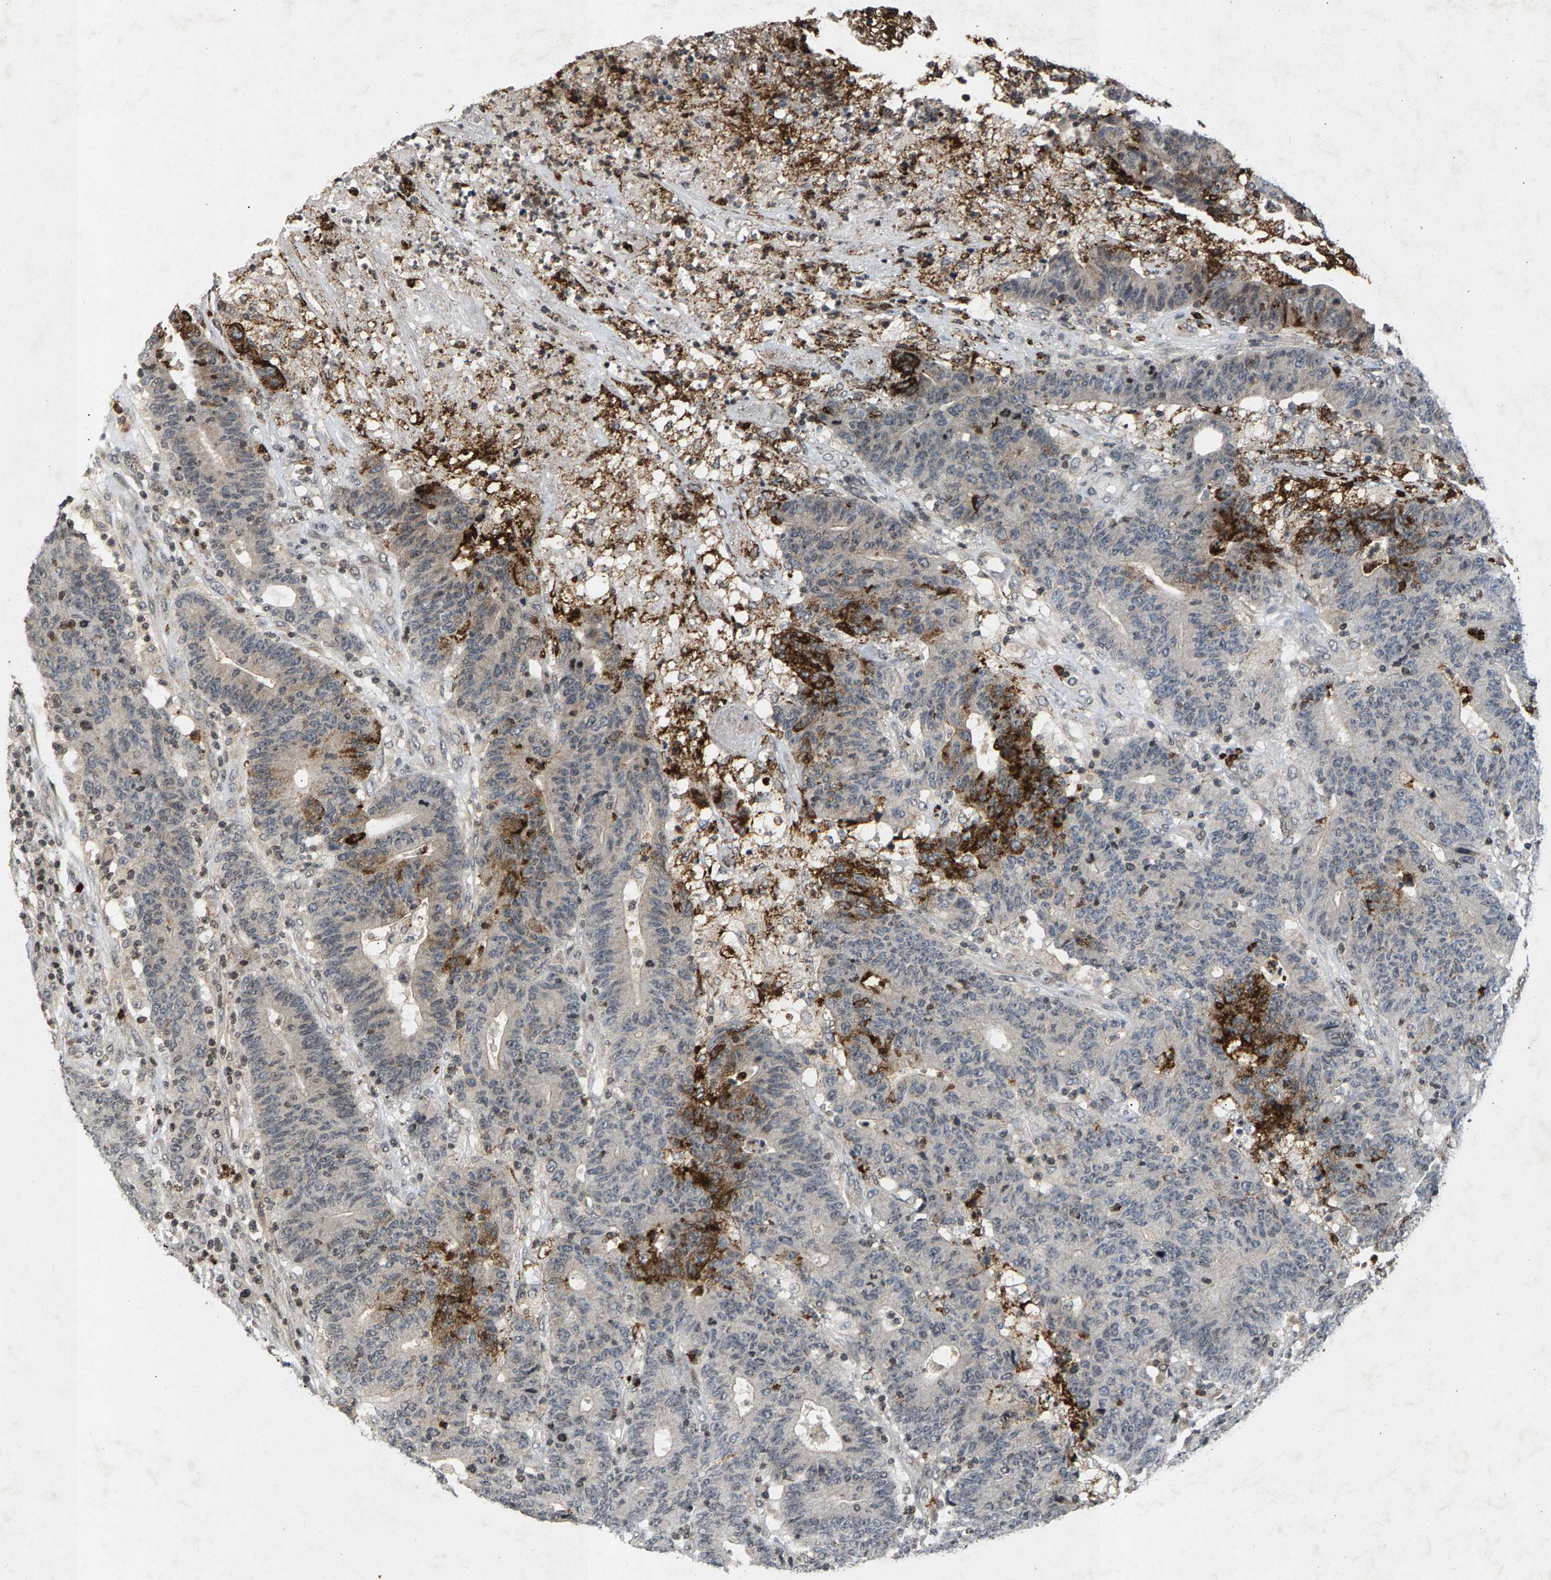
{"staining": {"intensity": "strong", "quantity": "<25%", "location": "cytoplasmic/membranous,nuclear"}, "tissue": "colorectal cancer", "cell_type": "Tumor cells", "image_type": "cancer", "snomed": [{"axis": "morphology", "description": "Normal tissue, NOS"}, {"axis": "morphology", "description": "Adenocarcinoma, NOS"}, {"axis": "topography", "description": "Colon"}], "caption": "Tumor cells exhibit strong cytoplasmic/membranous and nuclear staining in about <25% of cells in colorectal cancer.", "gene": "ZPR1", "patient": {"sex": "female", "age": 75}}